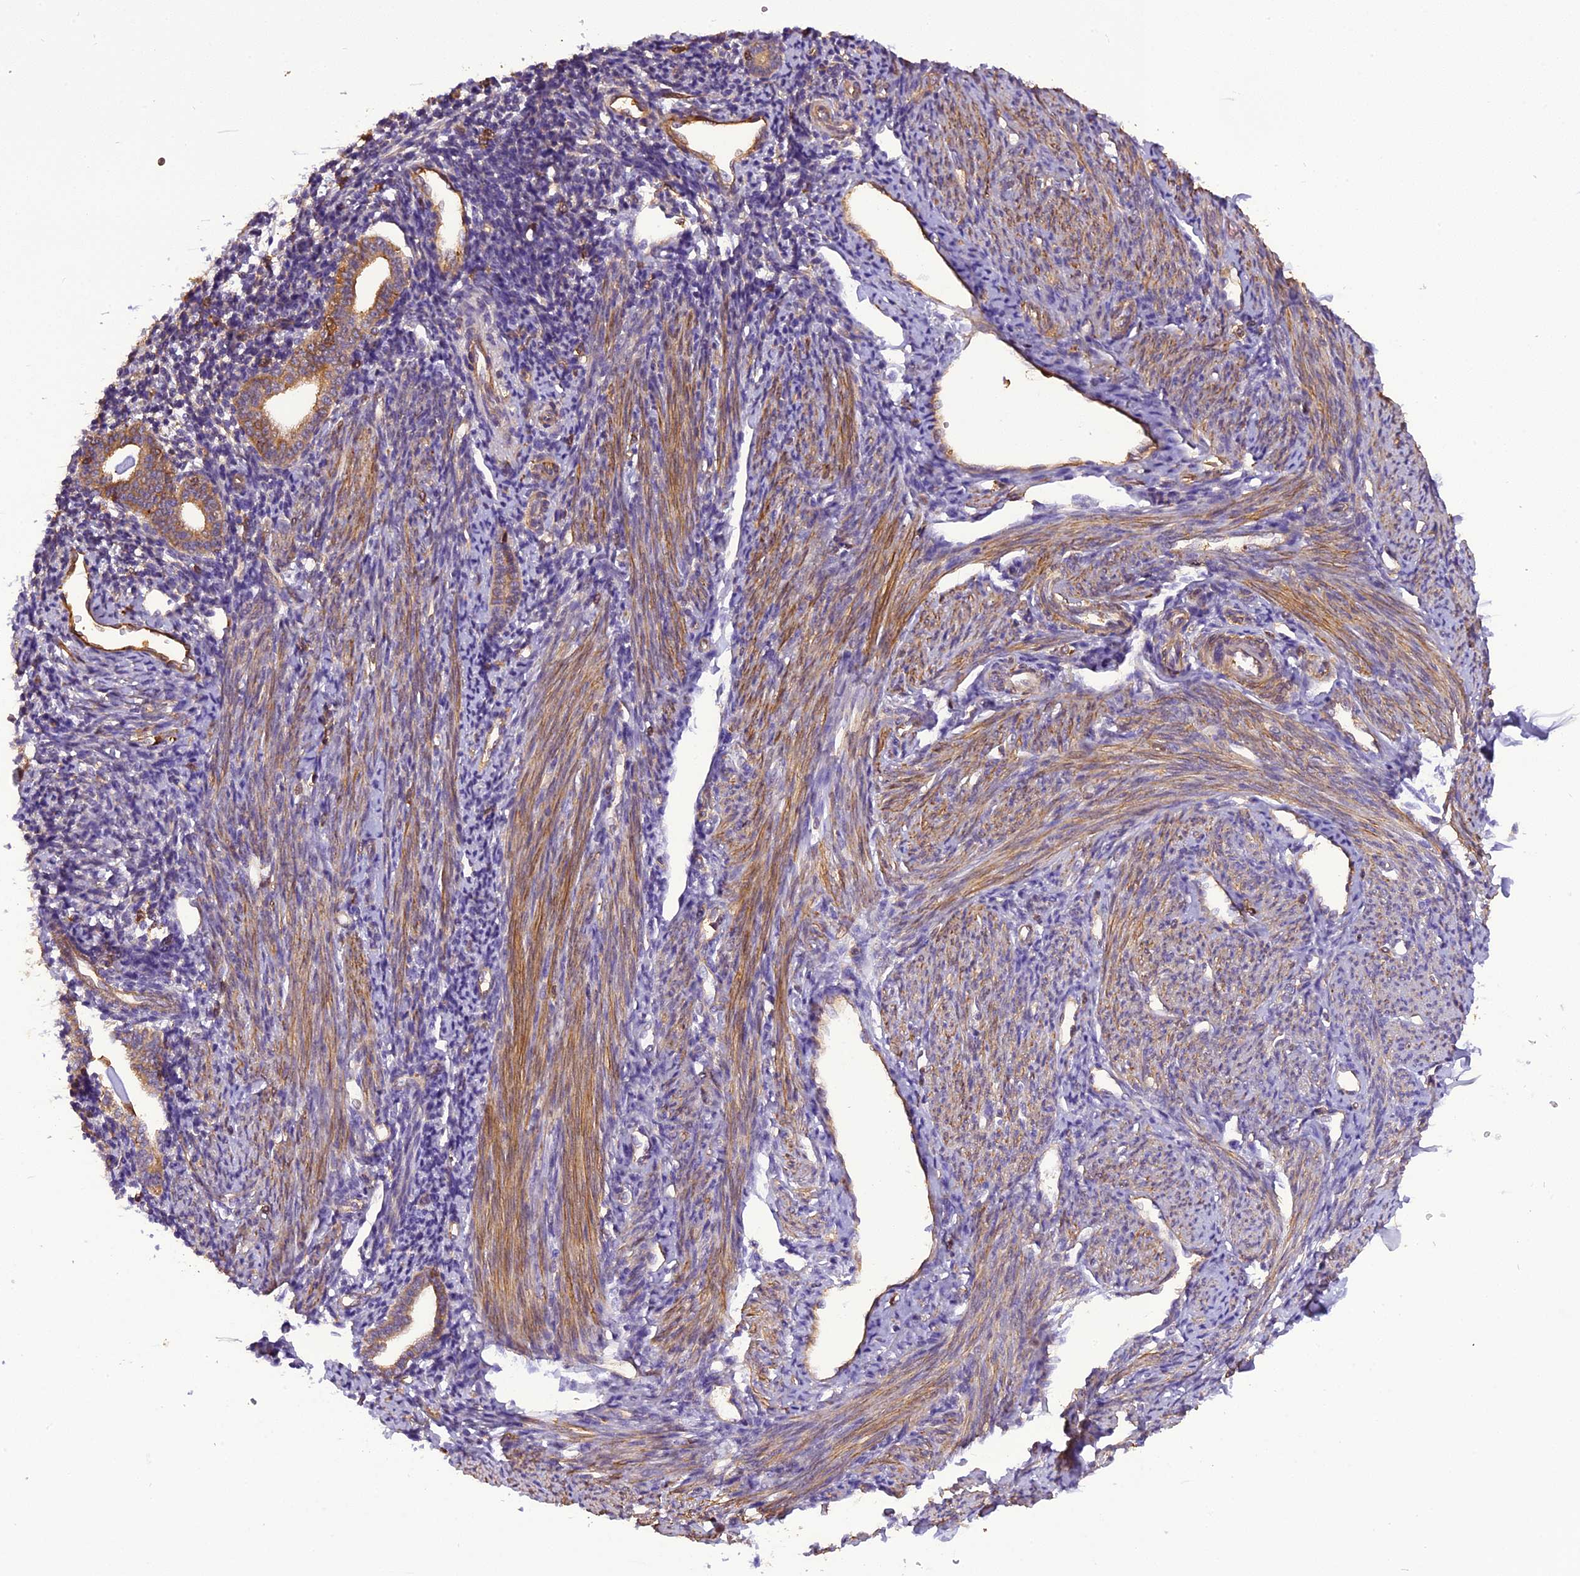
{"staining": {"intensity": "weak", "quantity": "25%-75%", "location": "cytoplasmic/membranous"}, "tissue": "endometrium", "cell_type": "Cells in endometrial stroma", "image_type": "normal", "snomed": [{"axis": "morphology", "description": "Normal tissue, NOS"}, {"axis": "topography", "description": "Endometrium"}], "caption": "A high-resolution photomicrograph shows IHC staining of unremarkable endometrium, which displays weak cytoplasmic/membranous positivity in about 25%-75% of cells in endometrial stroma.", "gene": "STOML1", "patient": {"sex": "female", "age": 56}}